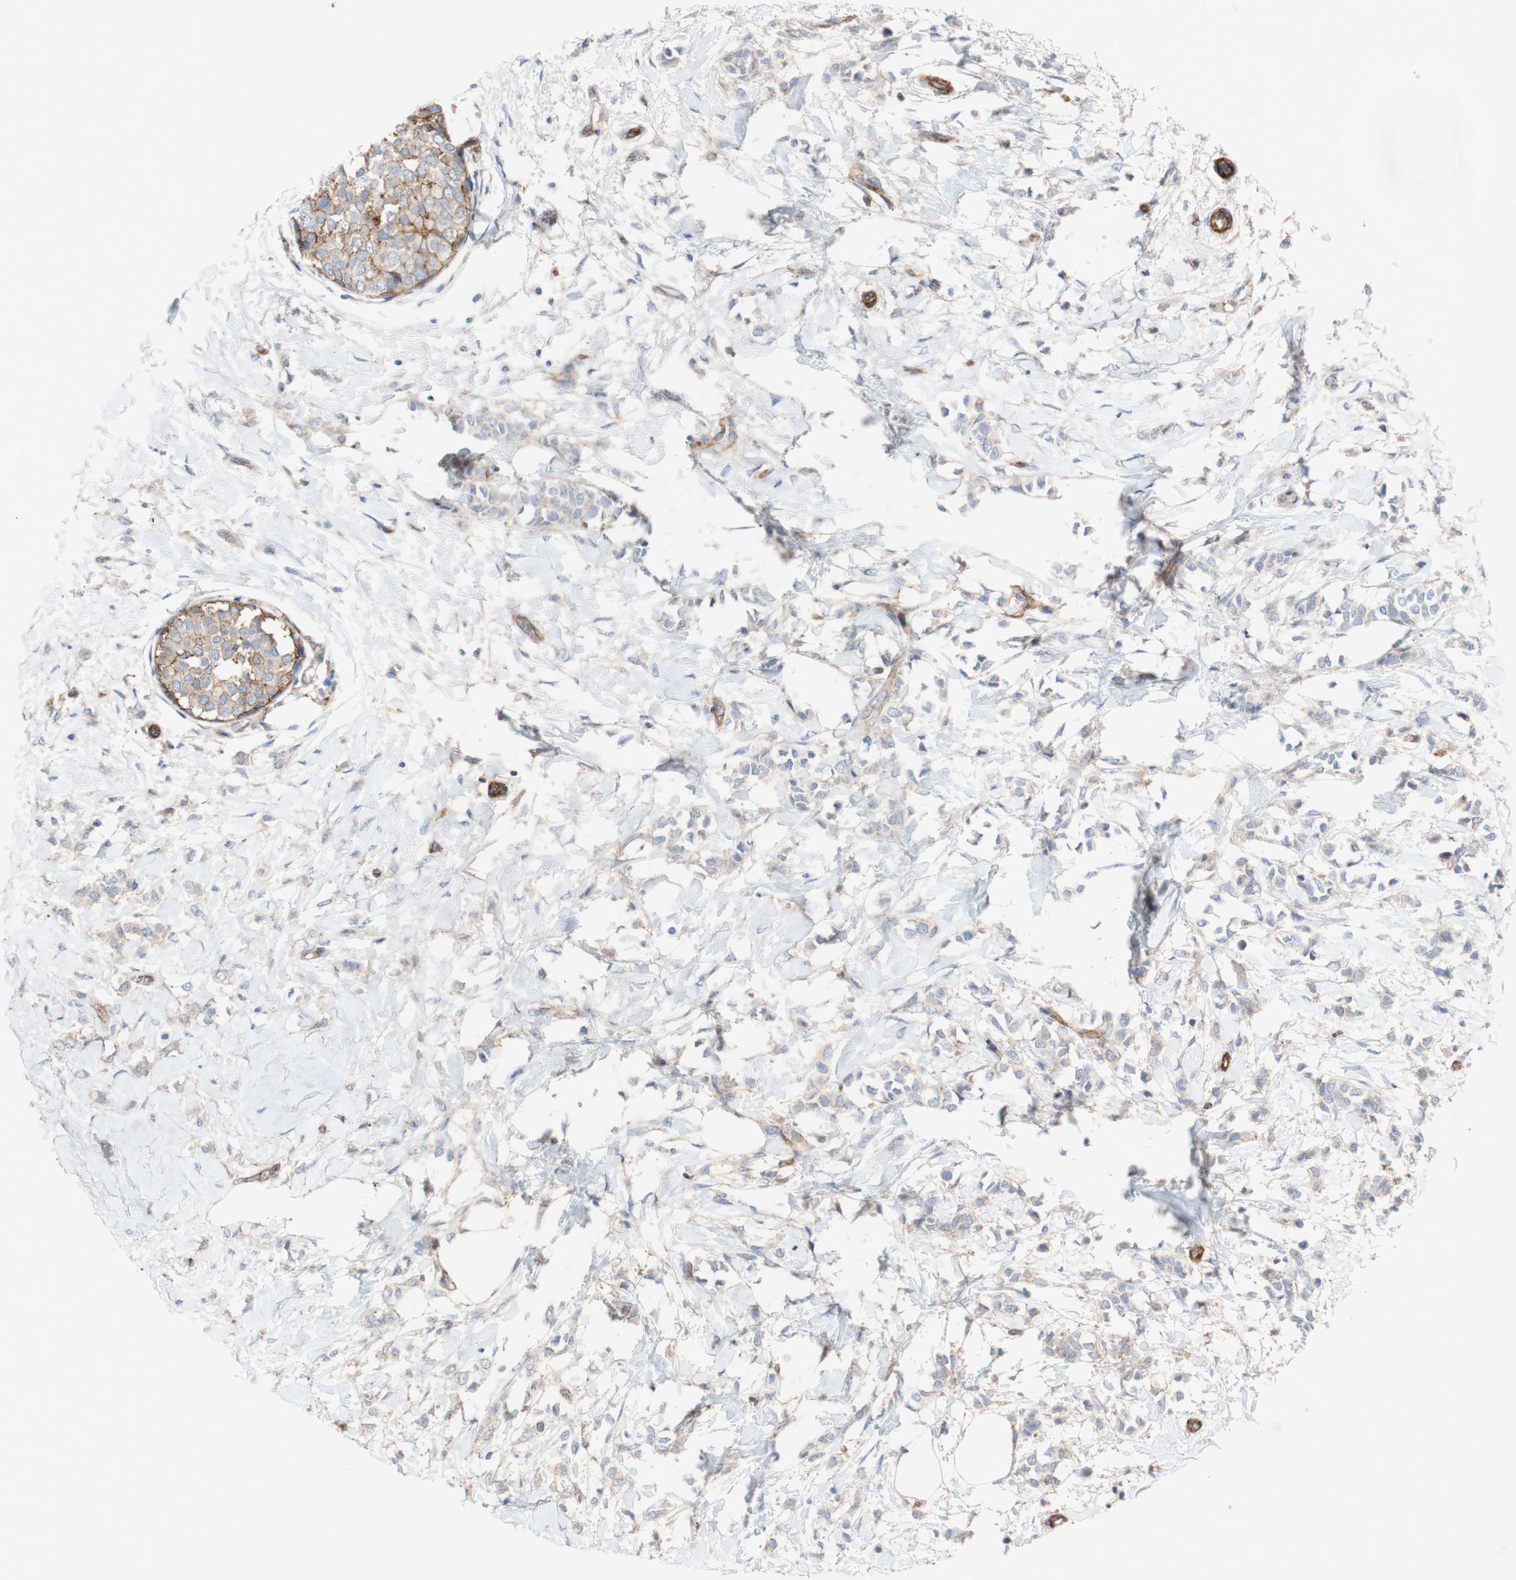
{"staining": {"intensity": "moderate", "quantity": "25%-75%", "location": "cytoplasmic/membranous"}, "tissue": "breast cancer", "cell_type": "Tumor cells", "image_type": "cancer", "snomed": [{"axis": "morphology", "description": "Lobular carcinoma, in situ"}, {"axis": "morphology", "description": "Lobular carcinoma"}, {"axis": "topography", "description": "Breast"}], "caption": "Breast cancer (lobular carcinoma) stained with DAB IHC shows medium levels of moderate cytoplasmic/membranous positivity in approximately 25%-75% of tumor cells. Nuclei are stained in blue.", "gene": "ATP2A3", "patient": {"sex": "female", "age": 41}}